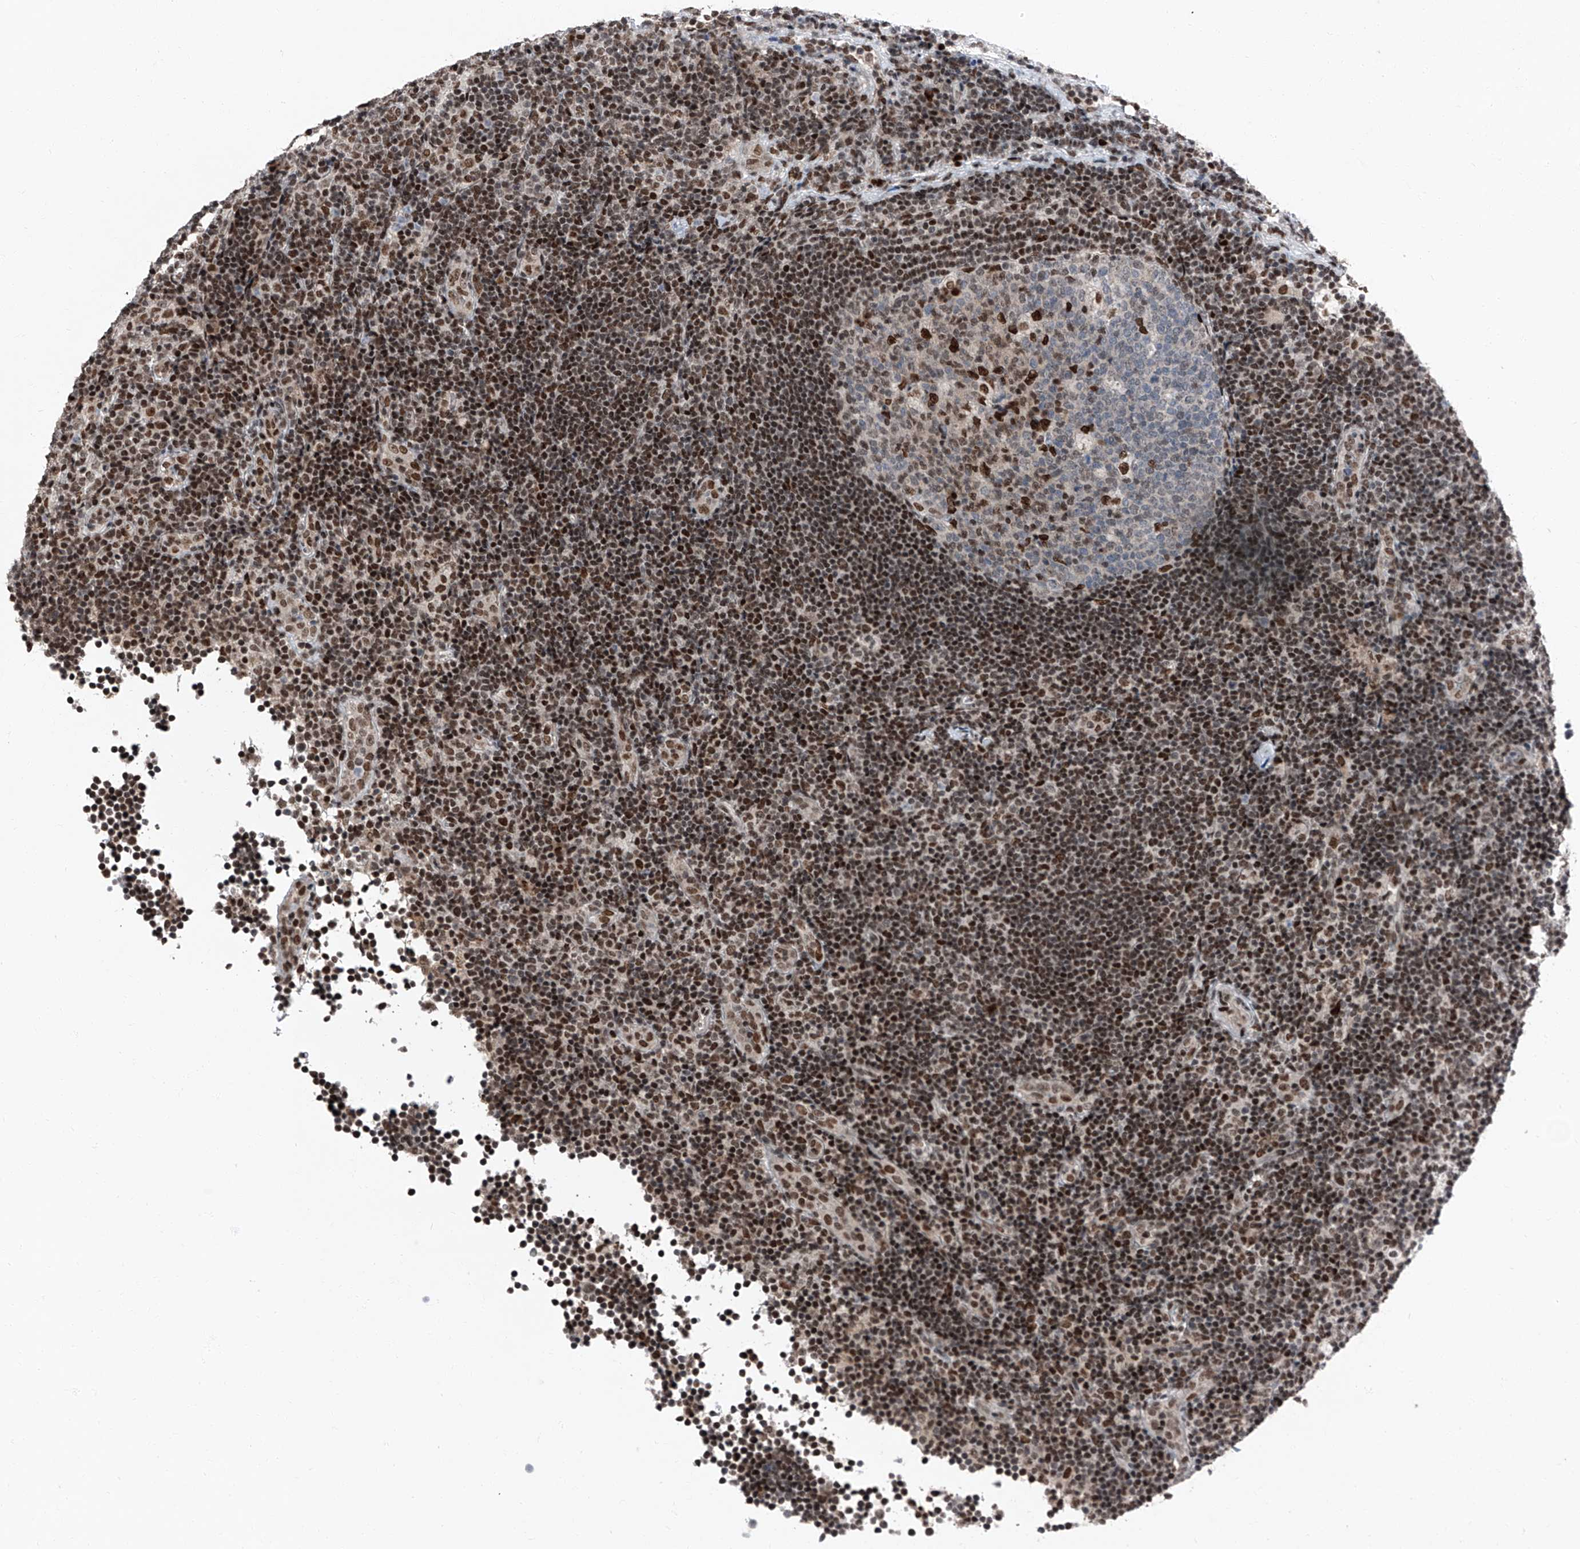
{"staining": {"intensity": "strong", "quantity": "<25%", "location": "nuclear"}, "tissue": "lymph node", "cell_type": "Germinal center cells", "image_type": "normal", "snomed": [{"axis": "morphology", "description": "Normal tissue, NOS"}, {"axis": "topography", "description": "Lymph node"}], "caption": "High-magnification brightfield microscopy of benign lymph node stained with DAB (brown) and counterstained with hematoxylin (blue). germinal center cells exhibit strong nuclear expression is seen in about<25% of cells. The staining is performed using DAB (3,3'-diaminobenzidine) brown chromogen to label protein expression. The nuclei are counter-stained blue using hematoxylin.", "gene": "BMI1", "patient": {"sex": "female", "age": 22}}